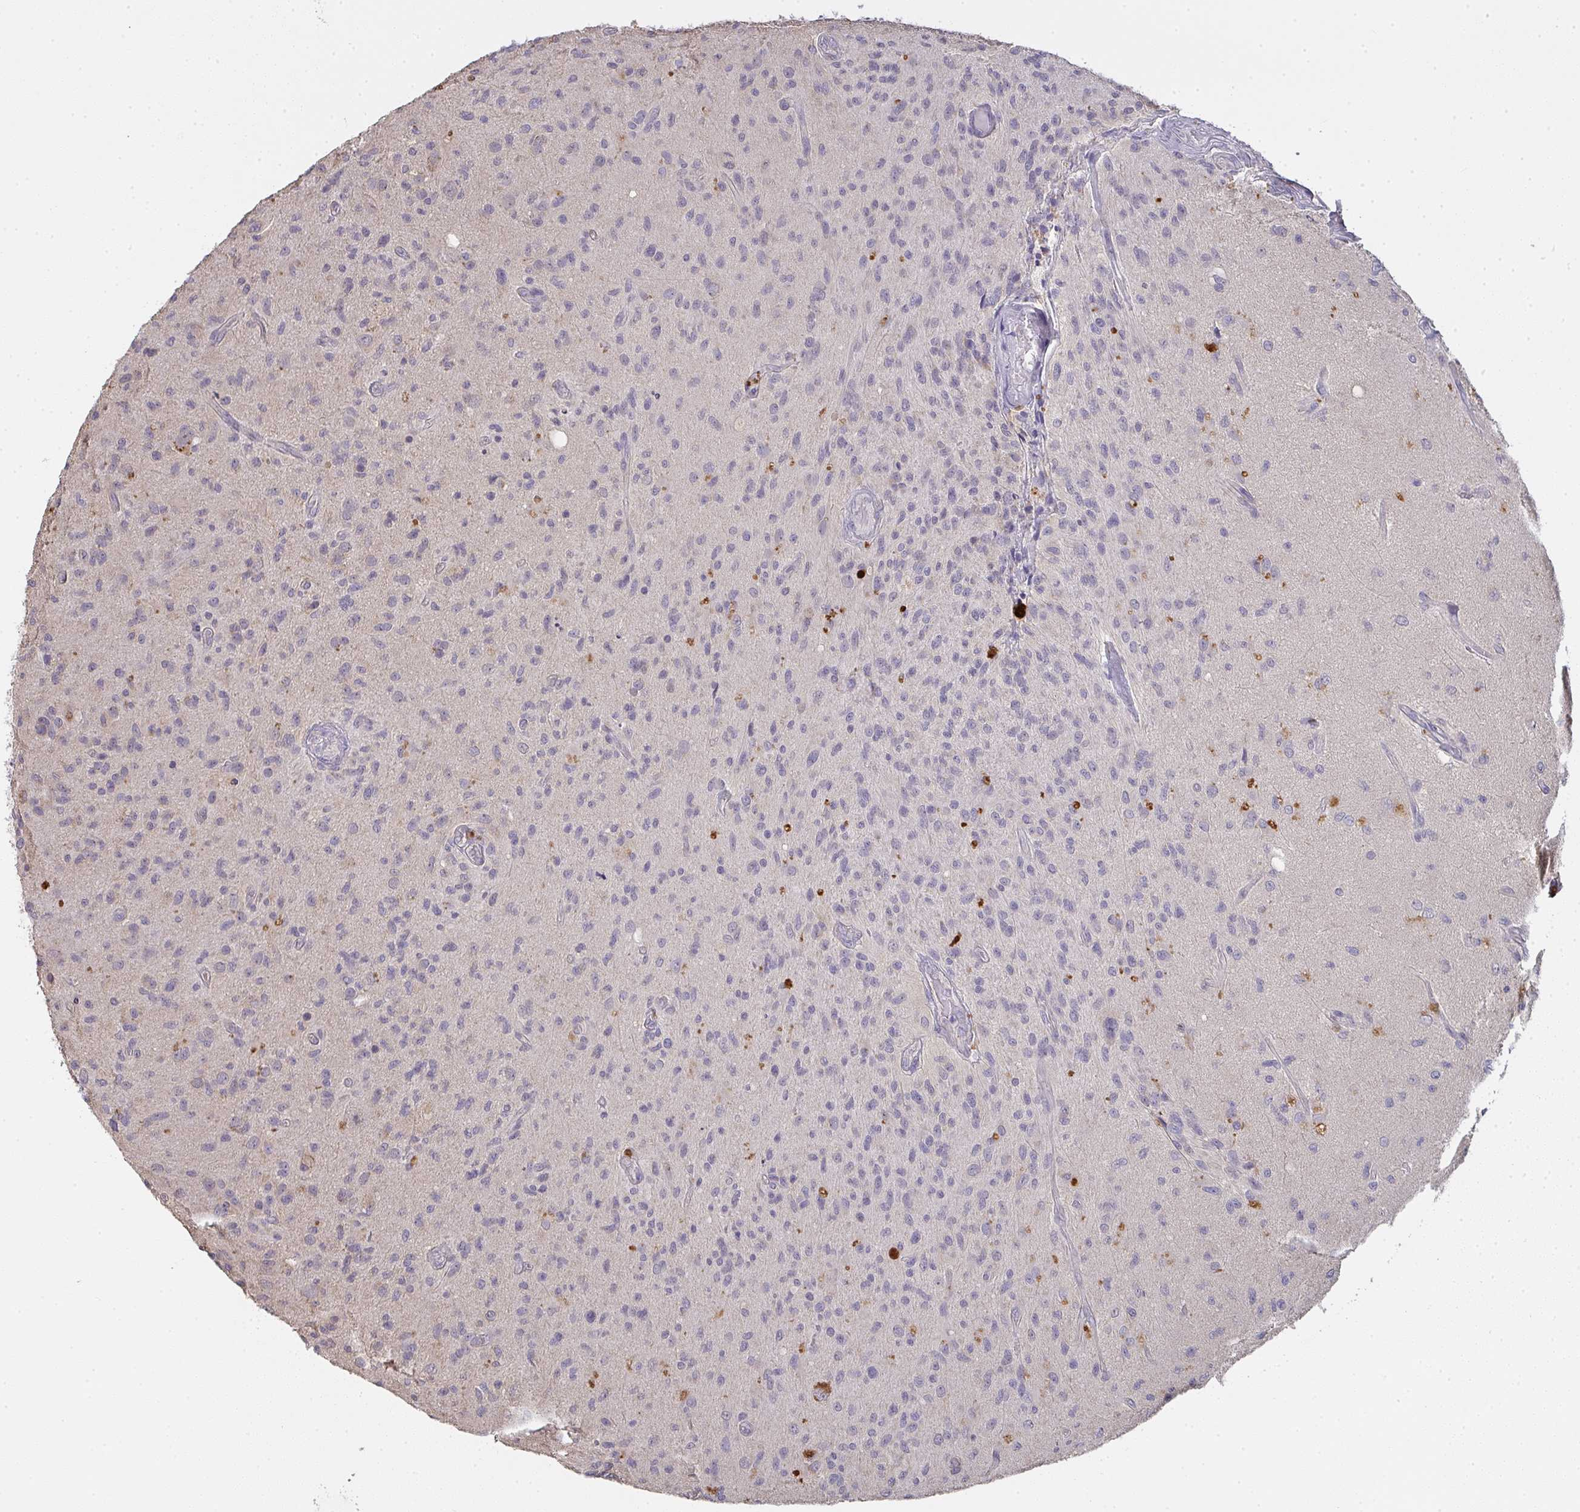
{"staining": {"intensity": "negative", "quantity": "none", "location": "none"}, "tissue": "glioma", "cell_type": "Tumor cells", "image_type": "cancer", "snomed": [{"axis": "morphology", "description": "Glioma, malignant, High grade"}, {"axis": "topography", "description": "Brain"}], "caption": "Tumor cells show no significant protein expression in malignant glioma (high-grade). (Immunohistochemistry, brightfield microscopy, high magnification).", "gene": "TMEM219", "patient": {"sex": "female", "age": 67}}